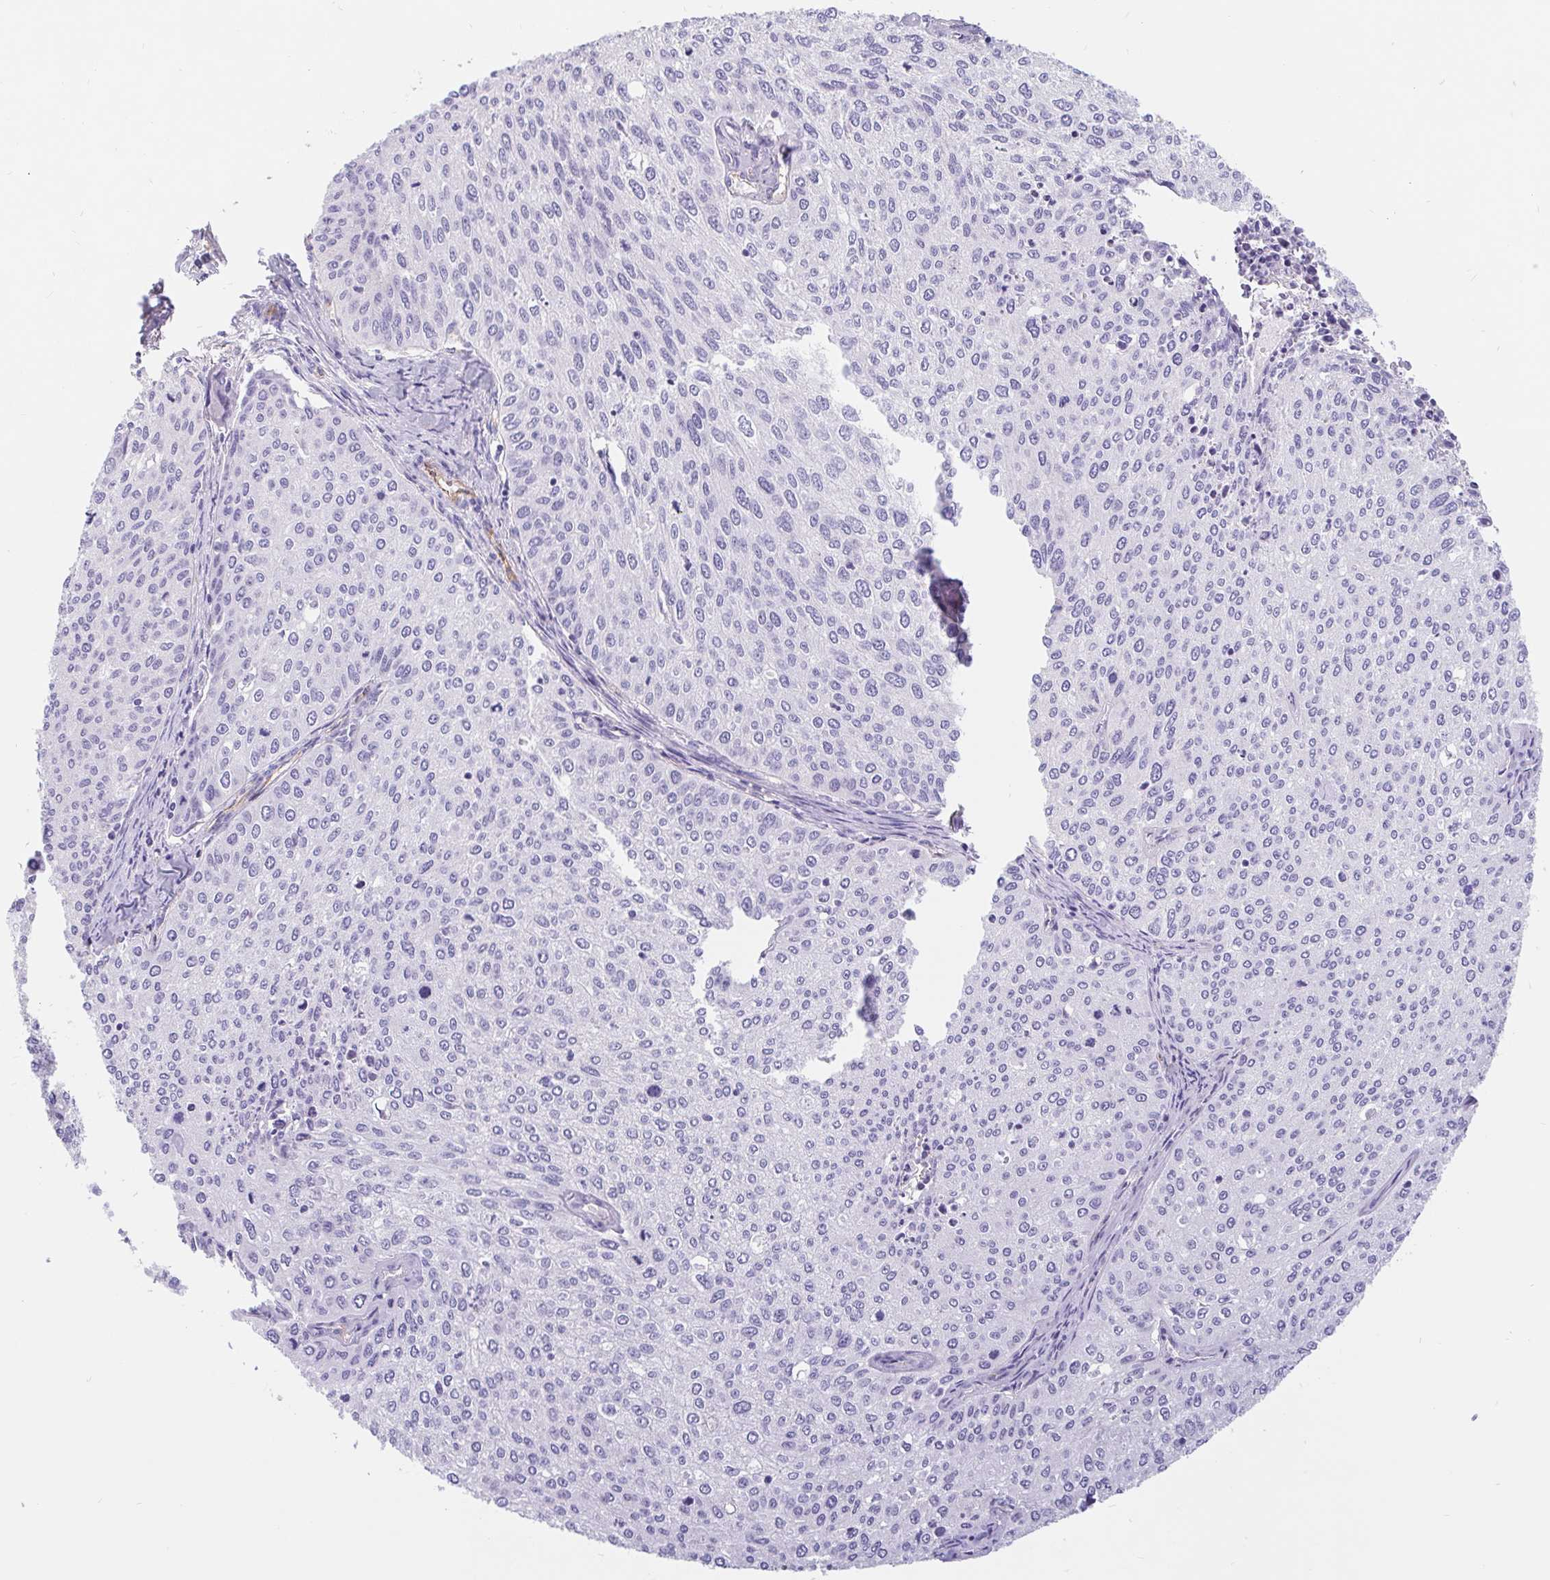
{"staining": {"intensity": "negative", "quantity": "none", "location": "none"}, "tissue": "cervical cancer", "cell_type": "Tumor cells", "image_type": "cancer", "snomed": [{"axis": "morphology", "description": "Squamous cell carcinoma, NOS"}, {"axis": "topography", "description": "Cervix"}], "caption": "Immunohistochemistry of human cervical cancer (squamous cell carcinoma) exhibits no expression in tumor cells. (Immunohistochemistry (ihc), brightfield microscopy, high magnification).", "gene": "LIMCH1", "patient": {"sex": "female", "age": 38}}